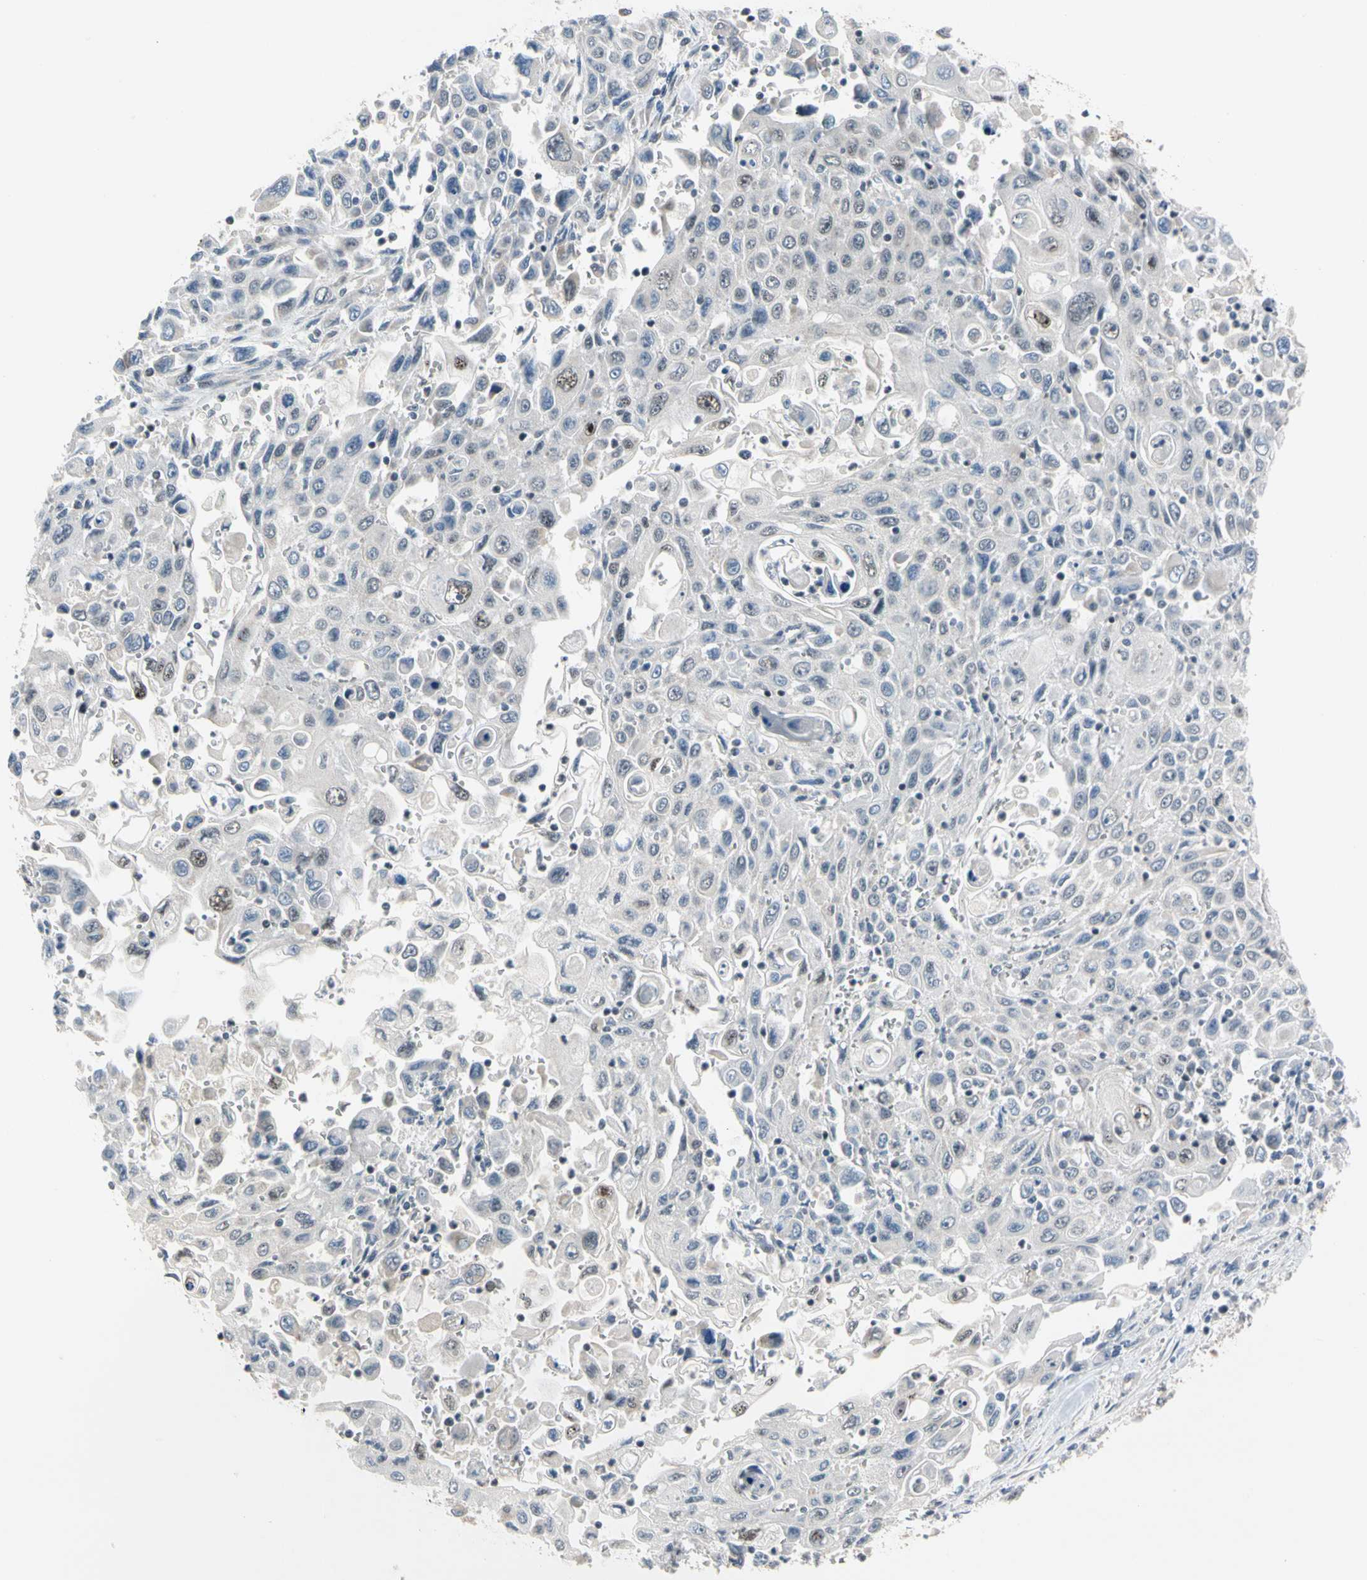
{"staining": {"intensity": "weak", "quantity": "<25%", "location": "cytoplasmic/membranous,nuclear"}, "tissue": "pancreatic cancer", "cell_type": "Tumor cells", "image_type": "cancer", "snomed": [{"axis": "morphology", "description": "Adenocarcinoma, NOS"}, {"axis": "topography", "description": "Pancreas"}], "caption": "The micrograph demonstrates no significant positivity in tumor cells of adenocarcinoma (pancreatic). Nuclei are stained in blue.", "gene": "MARK1", "patient": {"sex": "male", "age": 70}}